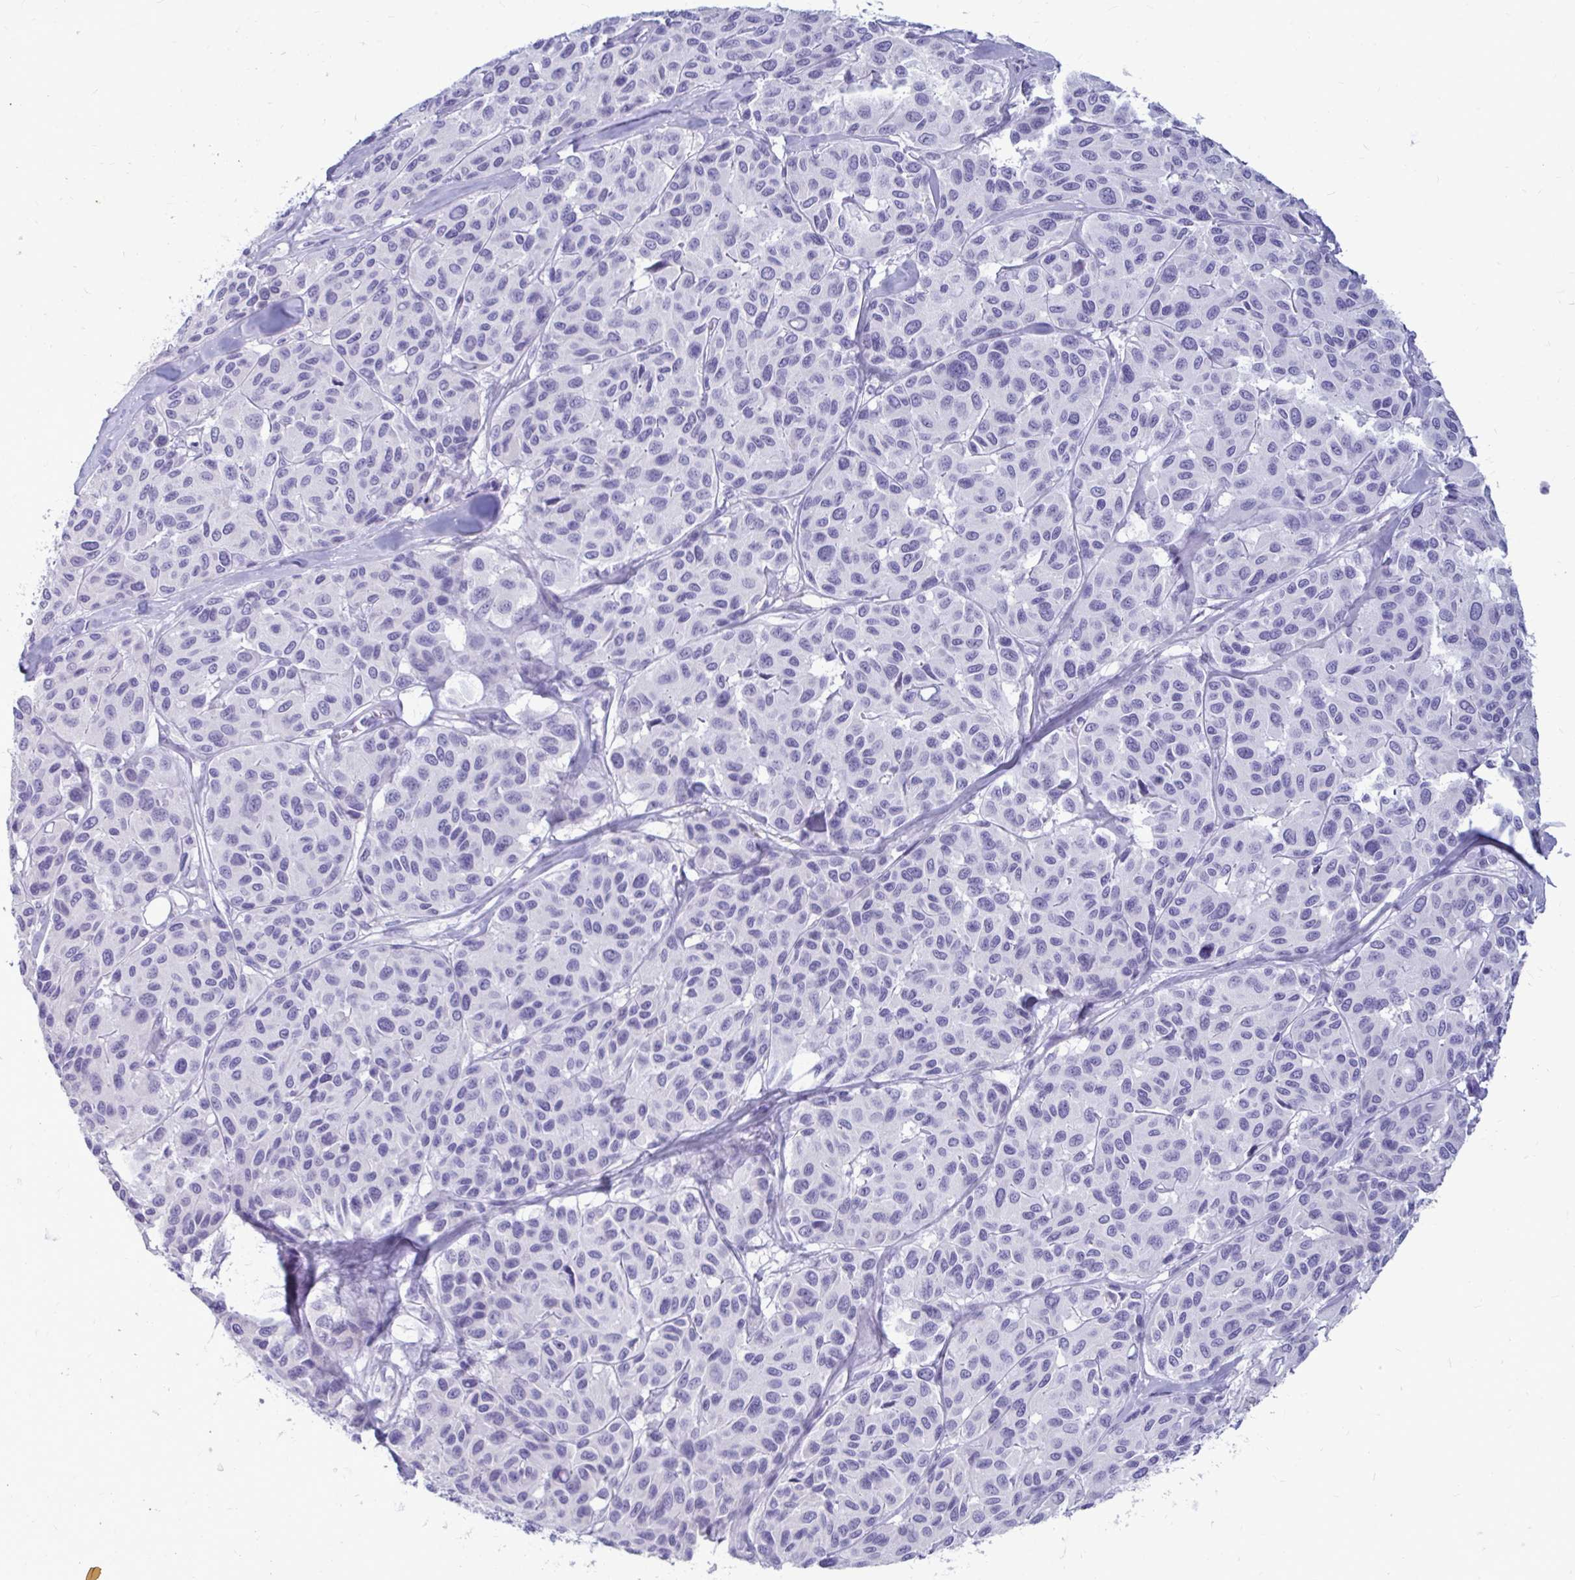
{"staining": {"intensity": "negative", "quantity": "none", "location": "none"}, "tissue": "melanoma", "cell_type": "Tumor cells", "image_type": "cancer", "snomed": [{"axis": "morphology", "description": "Malignant melanoma, NOS"}, {"axis": "topography", "description": "Skin"}], "caption": "An immunohistochemistry (IHC) micrograph of melanoma is shown. There is no staining in tumor cells of melanoma.", "gene": "NANOGNB", "patient": {"sex": "female", "age": 66}}